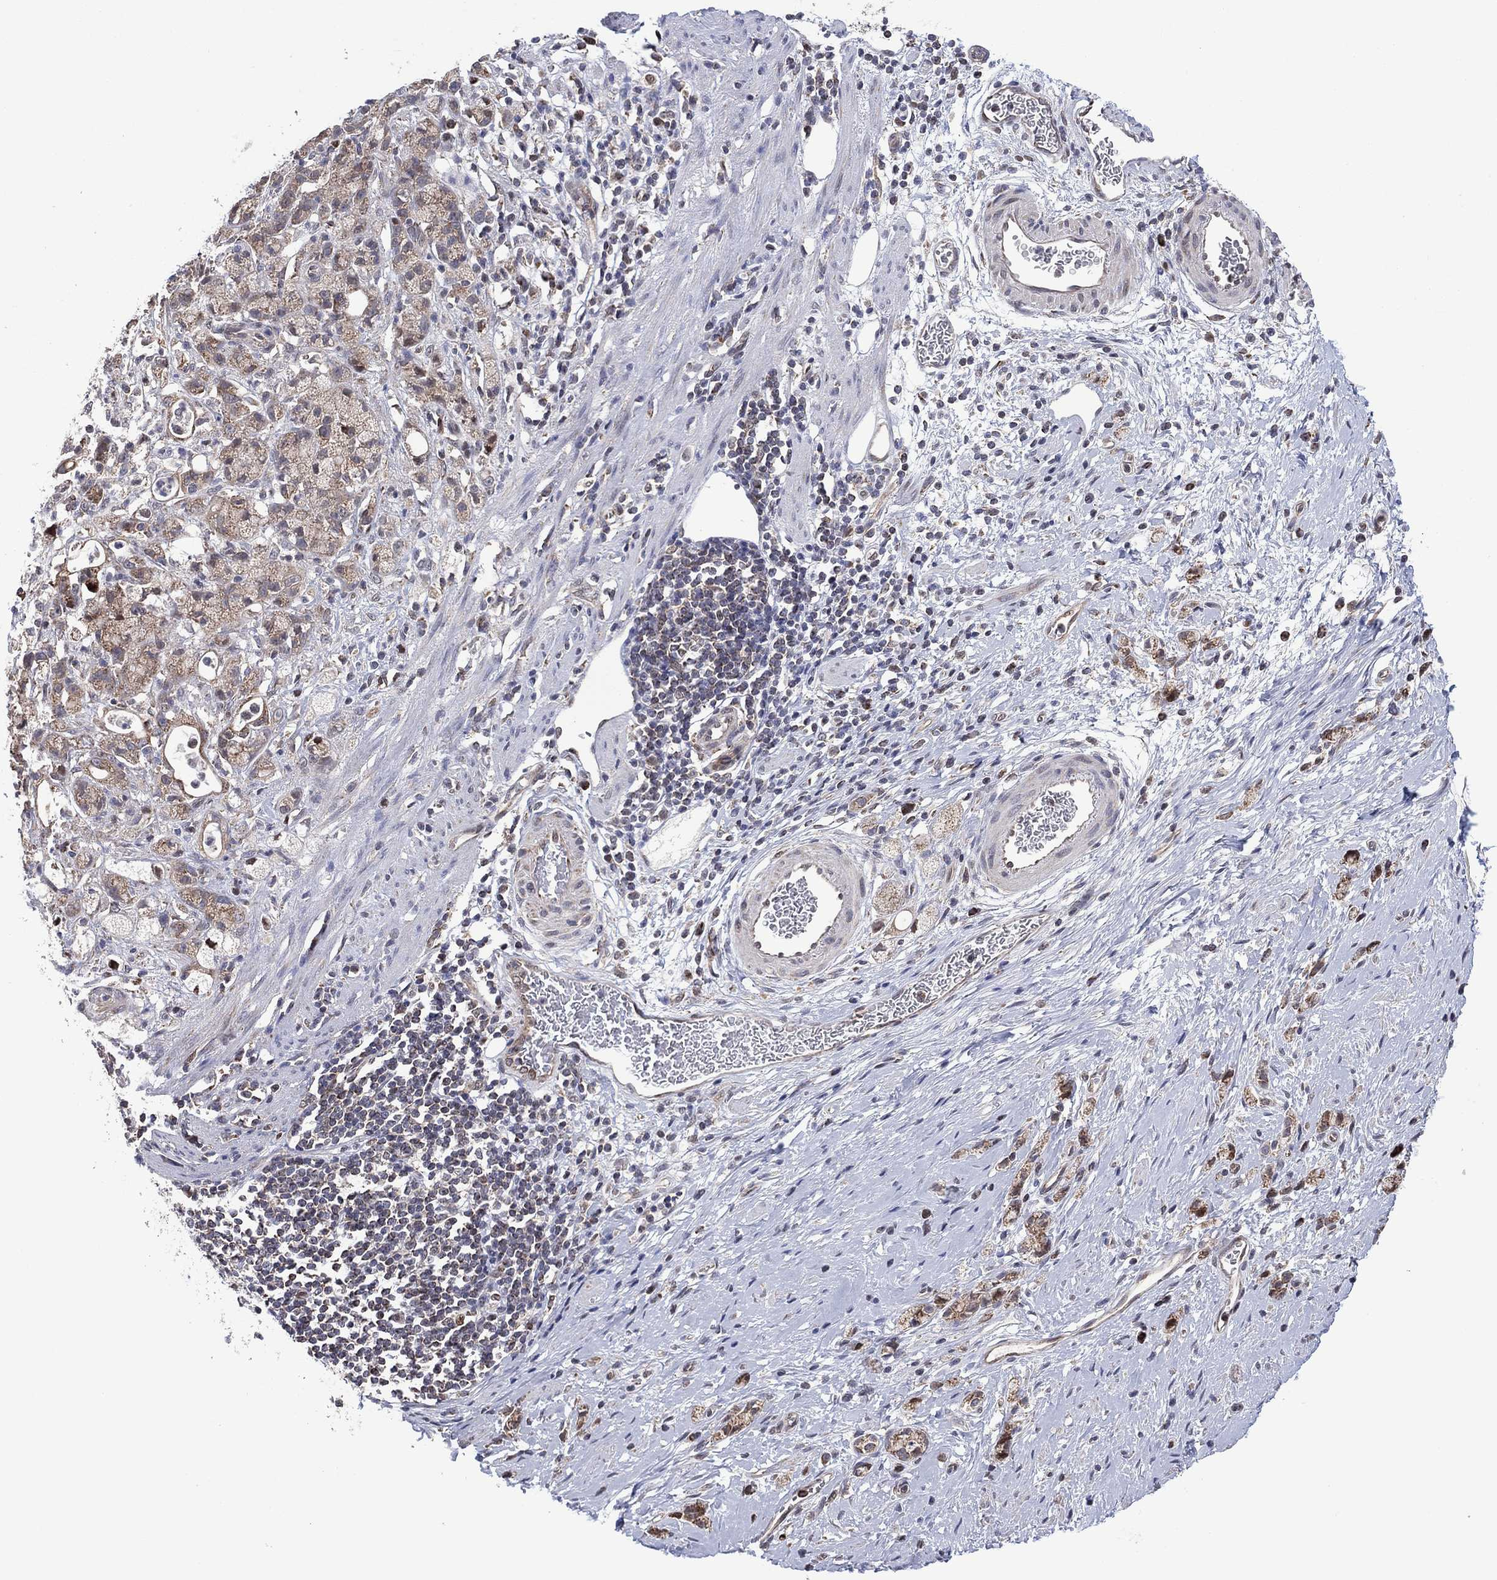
{"staining": {"intensity": "weak", "quantity": "<25%", "location": "cytoplasmic/membranous"}, "tissue": "stomach cancer", "cell_type": "Tumor cells", "image_type": "cancer", "snomed": [{"axis": "morphology", "description": "Adenocarcinoma, NOS"}, {"axis": "topography", "description": "Stomach"}], "caption": "Immunohistochemical staining of human stomach cancer displays no significant expression in tumor cells.", "gene": "PIDD1", "patient": {"sex": "male", "age": 58}}